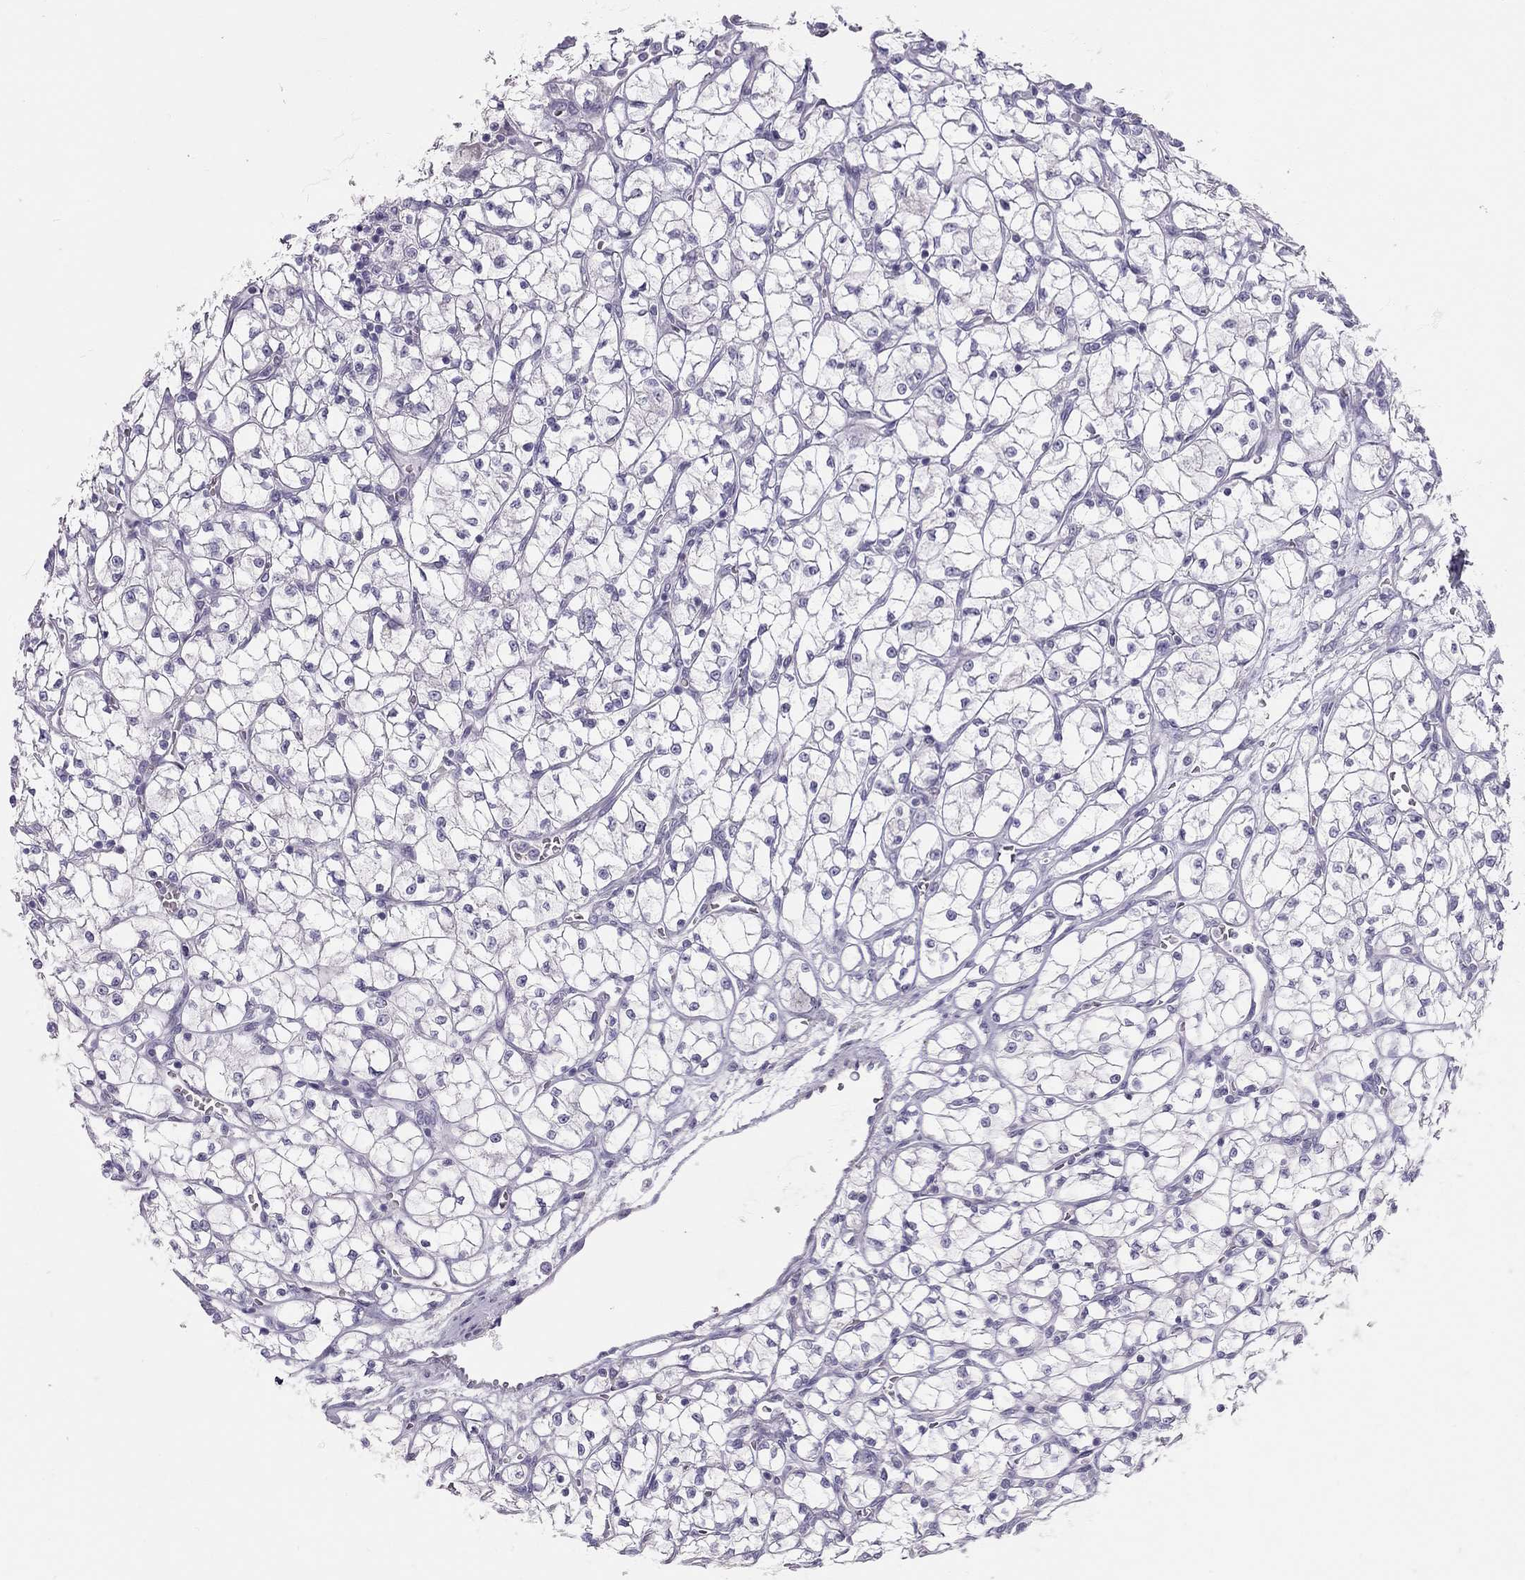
{"staining": {"intensity": "negative", "quantity": "none", "location": "none"}, "tissue": "renal cancer", "cell_type": "Tumor cells", "image_type": "cancer", "snomed": [{"axis": "morphology", "description": "Adenocarcinoma, NOS"}, {"axis": "topography", "description": "Kidney"}], "caption": "Tumor cells show no significant positivity in renal adenocarcinoma.", "gene": "SPATA12", "patient": {"sex": "female", "age": 64}}